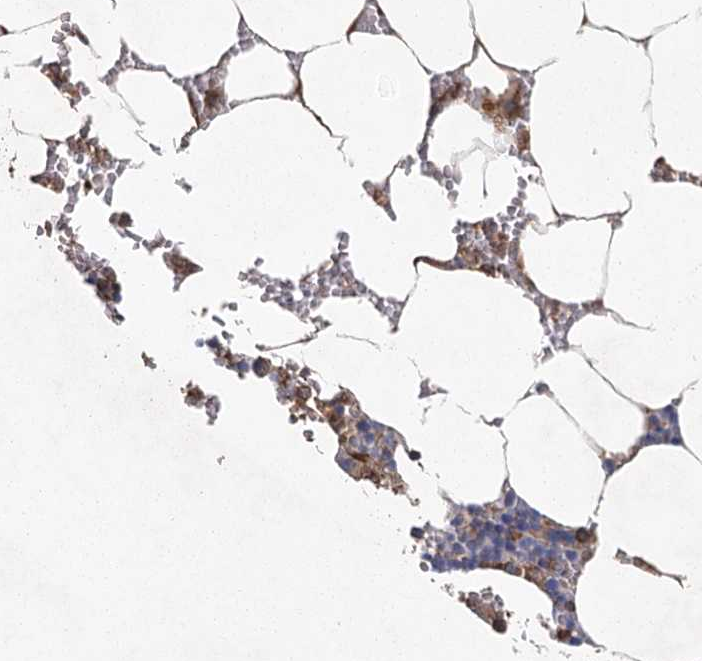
{"staining": {"intensity": "moderate", "quantity": "25%-75%", "location": "cytoplasmic/membranous"}, "tissue": "bone marrow", "cell_type": "Hematopoietic cells", "image_type": "normal", "snomed": [{"axis": "morphology", "description": "Normal tissue, NOS"}, {"axis": "topography", "description": "Bone marrow"}], "caption": "Protein staining shows moderate cytoplasmic/membranous positivity in approximately 25%-75% of hematopoietic cells in benign bone marrow.", "gene": "PLEKHA7", "patient": {"sex": "male", "age": 70}}